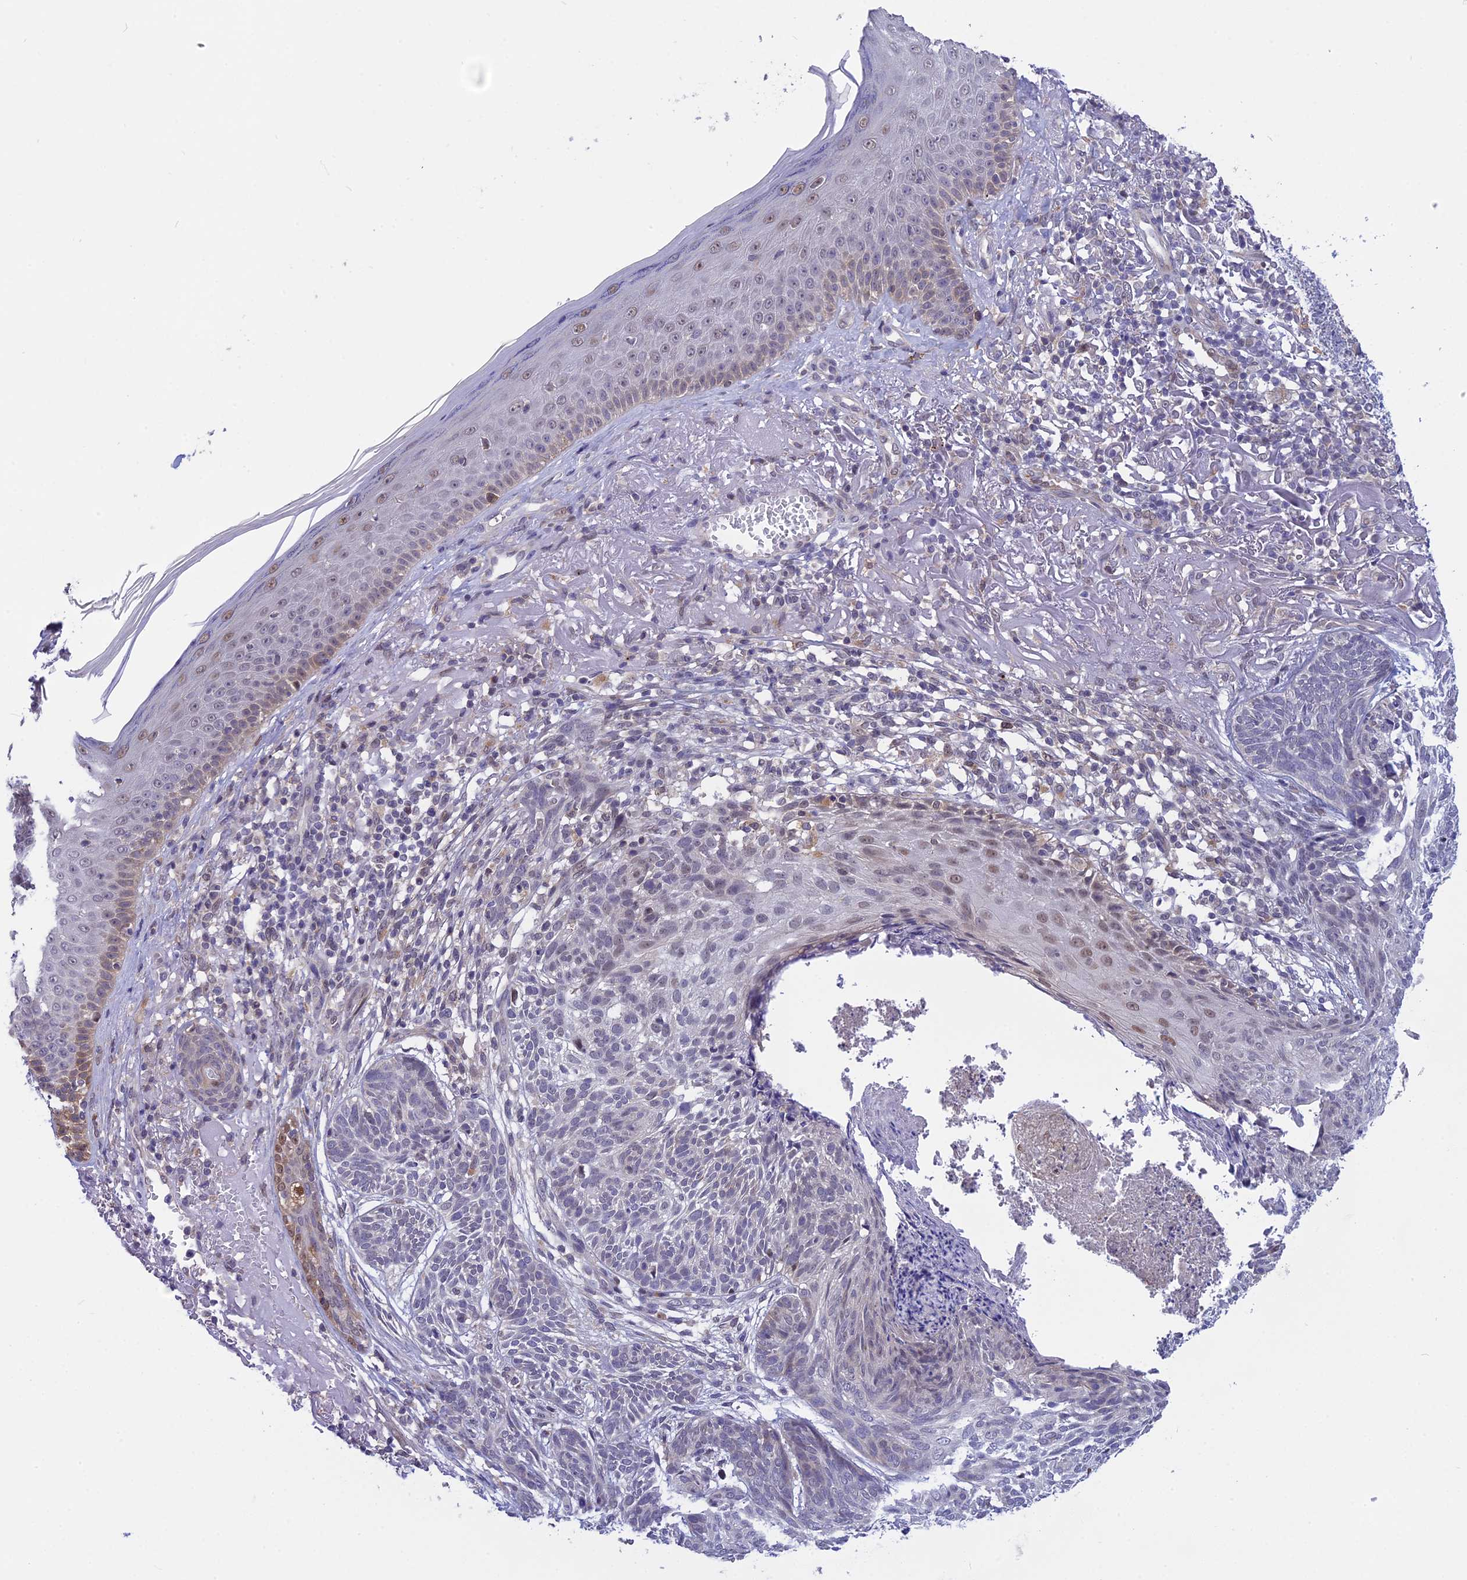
{"staining": {"intensity": "weak", "quantity": "<25%", "location": "nuclear"}, "tissue": "skin cancer", "cell_type": "Tumor cells", "image_type": "cancer", "snomed": [{"axis": "morphology", "description": "Normal tissue, NOS"}, {"axis": "morphology", "description": "Basal cell carcinoma"}, {"axis": "topography", "description": "Skin"}], "caption": "A high-resolution photomicrograph shows IHC staining of basal cell carcinoma (skin), which reveals no significant positivity in tumor cells.", "gene": "KCTD14", "patient": {"sex": "male", "age": 66}}